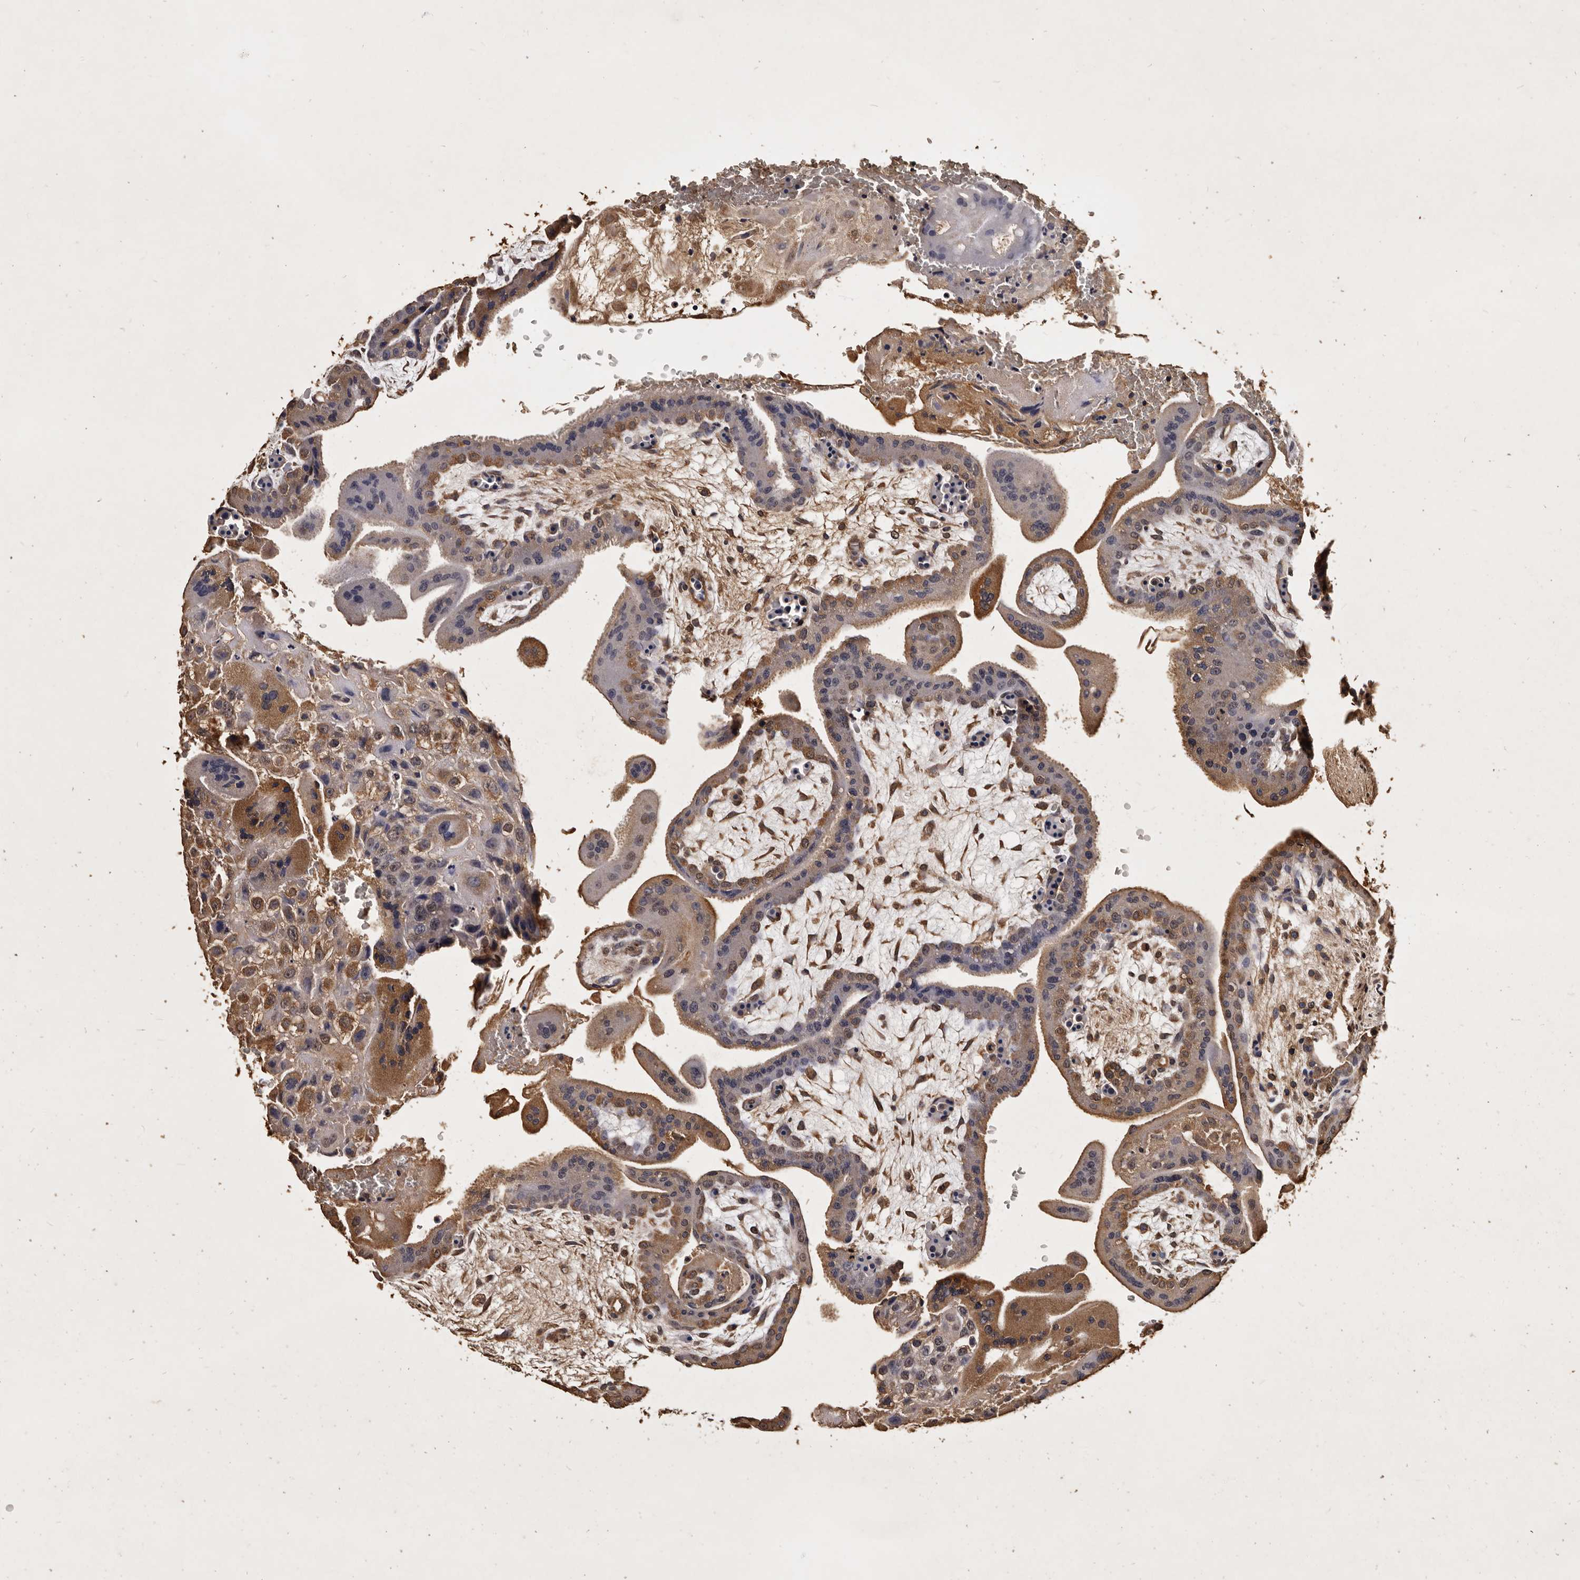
{"staining": {"intensity": "moderate", "quantity": "<25%", "location": "cytoplasmic/membranous"}, "tissue": "placenta", "cell_type": "Decidual cells", "image_type": "normal", "snomed": [{"axis": "morphology", "description": "Normal tissue, NOS"}, {"axis": "topography", "description": "Placenta"}], "caption": "Placenta stained with DAB (3,3'-diaminobenzidine) immunohistochemistry (IHC) displays low levels of moderate cytoplasmic/membranous staining in approximately <25% of decidual cells. (DAB (3,3'-diaminobenzidine) IHC with brightfield microscopy, high magnification).", "gene": "PARS2", "patient": {"sex": "female", "age": 35}}